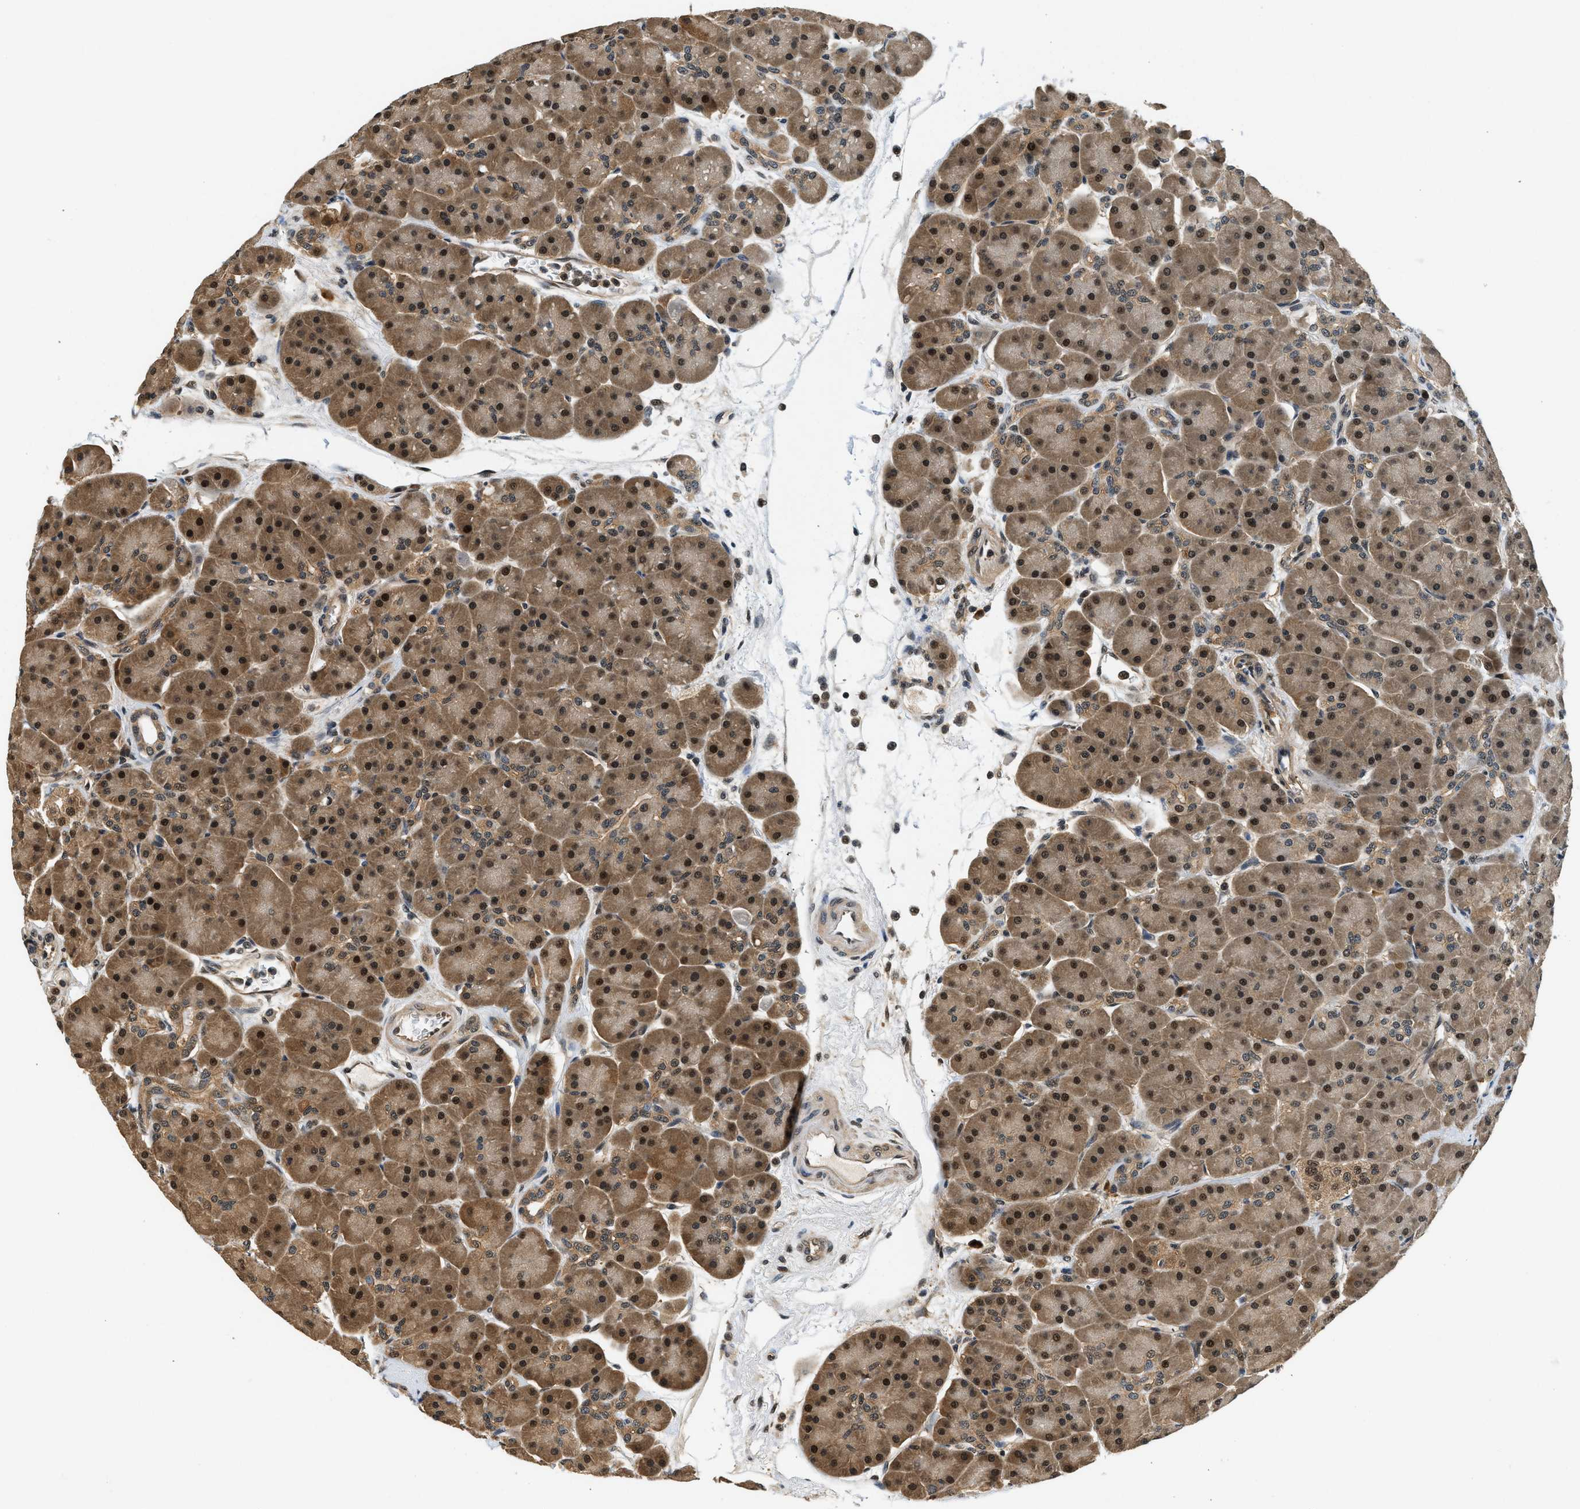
{"staining": {"intensity": "strong", "quantity": ">75%", "location": "cytoplasmic/membranous,nuclear"}, "tissue": "pancreas", "cell_type": "Exocrine glandular cells", "image_type": "normal", "snomed": [{"axis": "morphology", "description": "Normal tissue, NOS"}, {"axis": "topography", "description": "Pancreas"}], "caption": "This is an image of immunohistochemistry staining of normal pancreas, which shows strong positivity in the cytoplasmic/membranous,nuclear of exocrine glandular cells.", "gene": "PSMD3", "patient": {"sex": "male", "age": 66}}